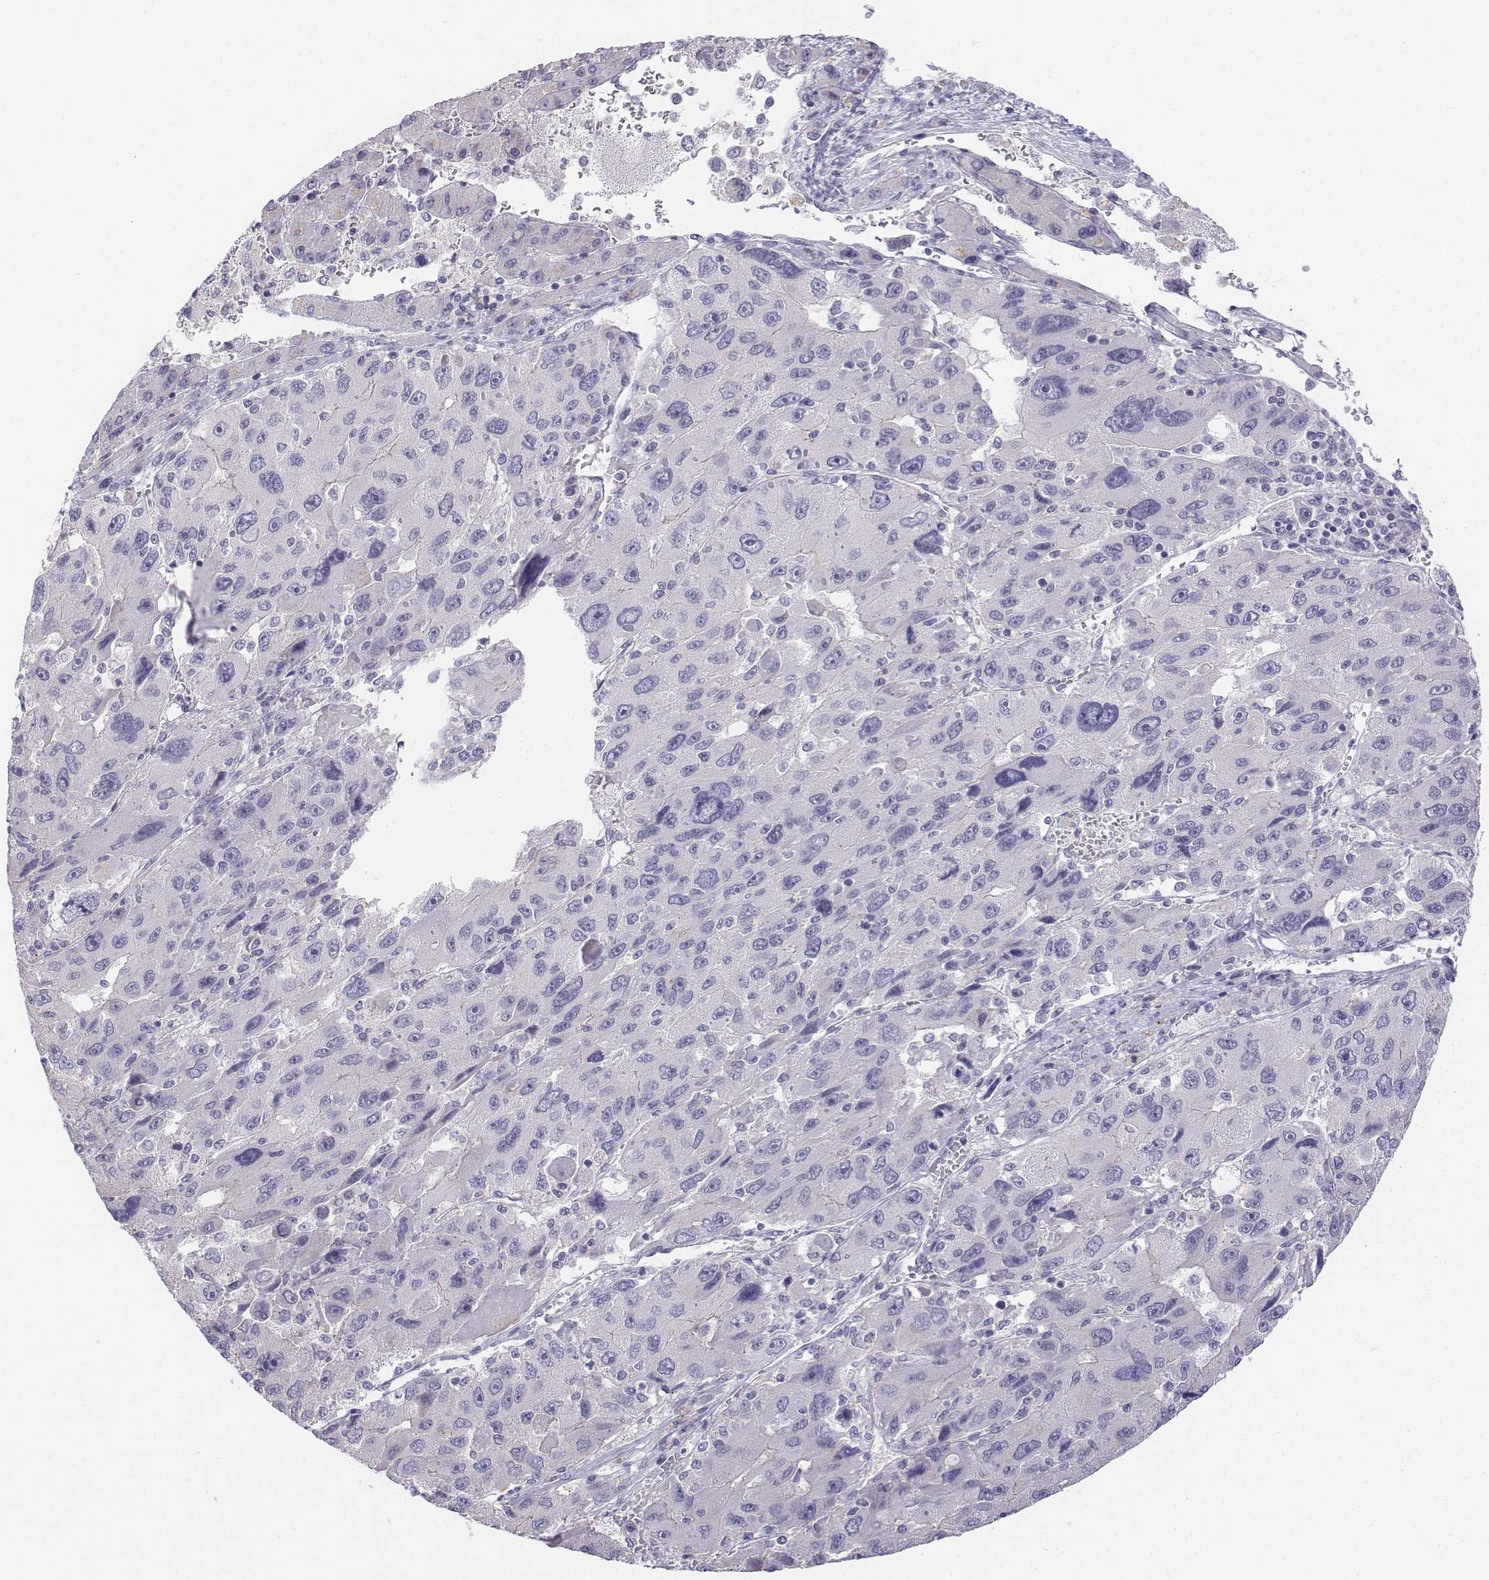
{"staining": {"intensity": "negative", "quantity": "none", "location": "none"}, "tissue": "liver cancer", "cell_type": "Tumor cells", "image_type": "cancer", "snomed": [{"axis": "morphology", "description": "Carcinoma, Hepatocellular, NOS"}, {"axis": "topography", "description": "Liver"}], "caption": "This is an immunohistochemistry photomicrograph of human liver hepatocellular carcinoma. There is no positivity in tumor cells.", "gene": "LGSN", "patient": {"sex": "female", "age": 41}}